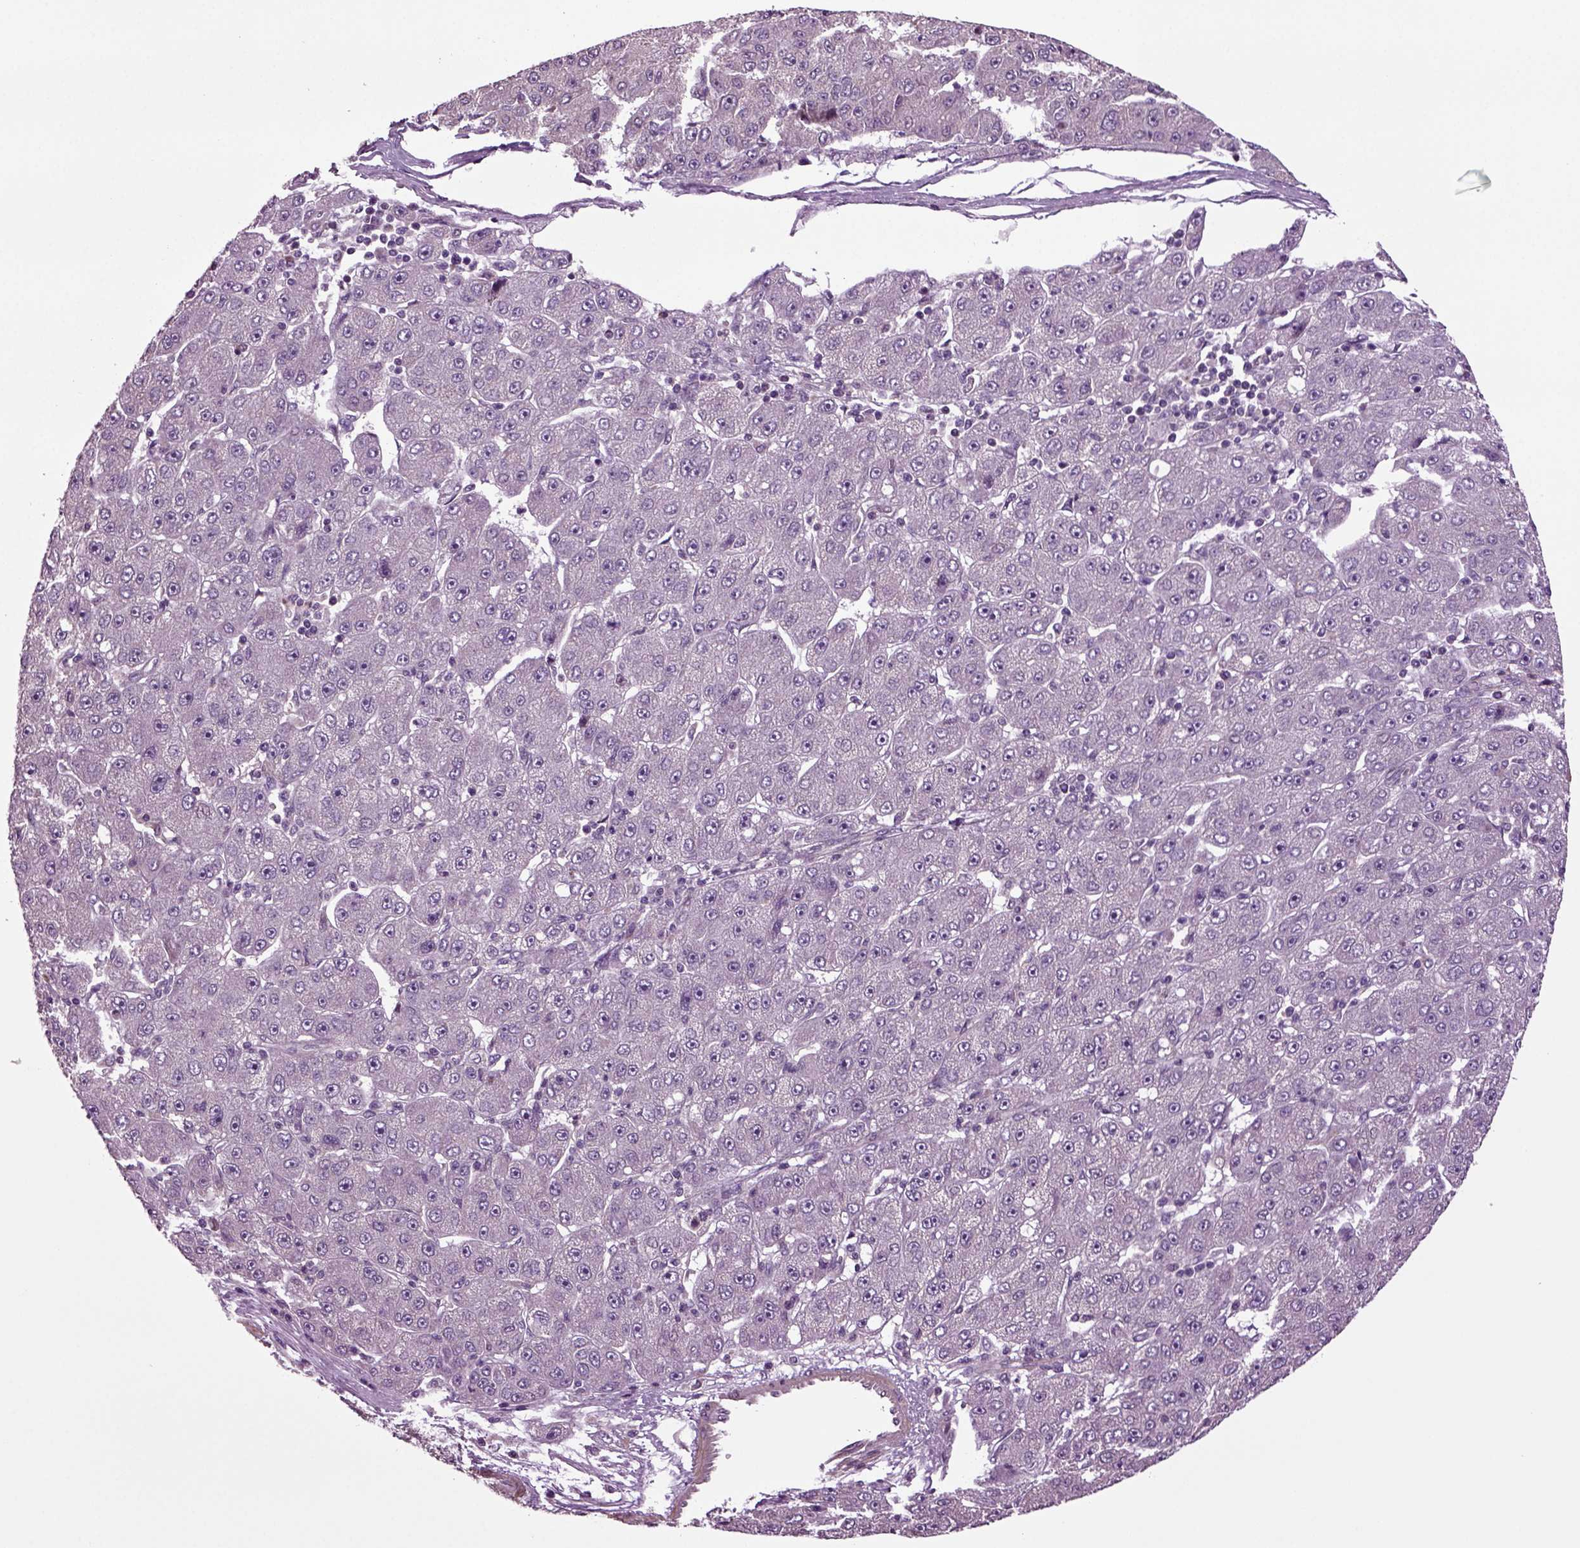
{"staining": {"intensity": "negative", "quantity": "none", "location": "none"}, "tissue": "liver cancer", "cell_type": "Tumor cells", "image_type": "cancer", "snomed": [{"axis": "morphology", "description": "Carcinoma, Hepatocellular, NOS"}, {"axis": "topography", "description": "Liver"}], "caption": "This is an immunohistochemistry micrograph of liver cancer. There is no positivity in tumor cells.", "gene": "HAGHL", "patient": {"sex": "male", "age": 67}}